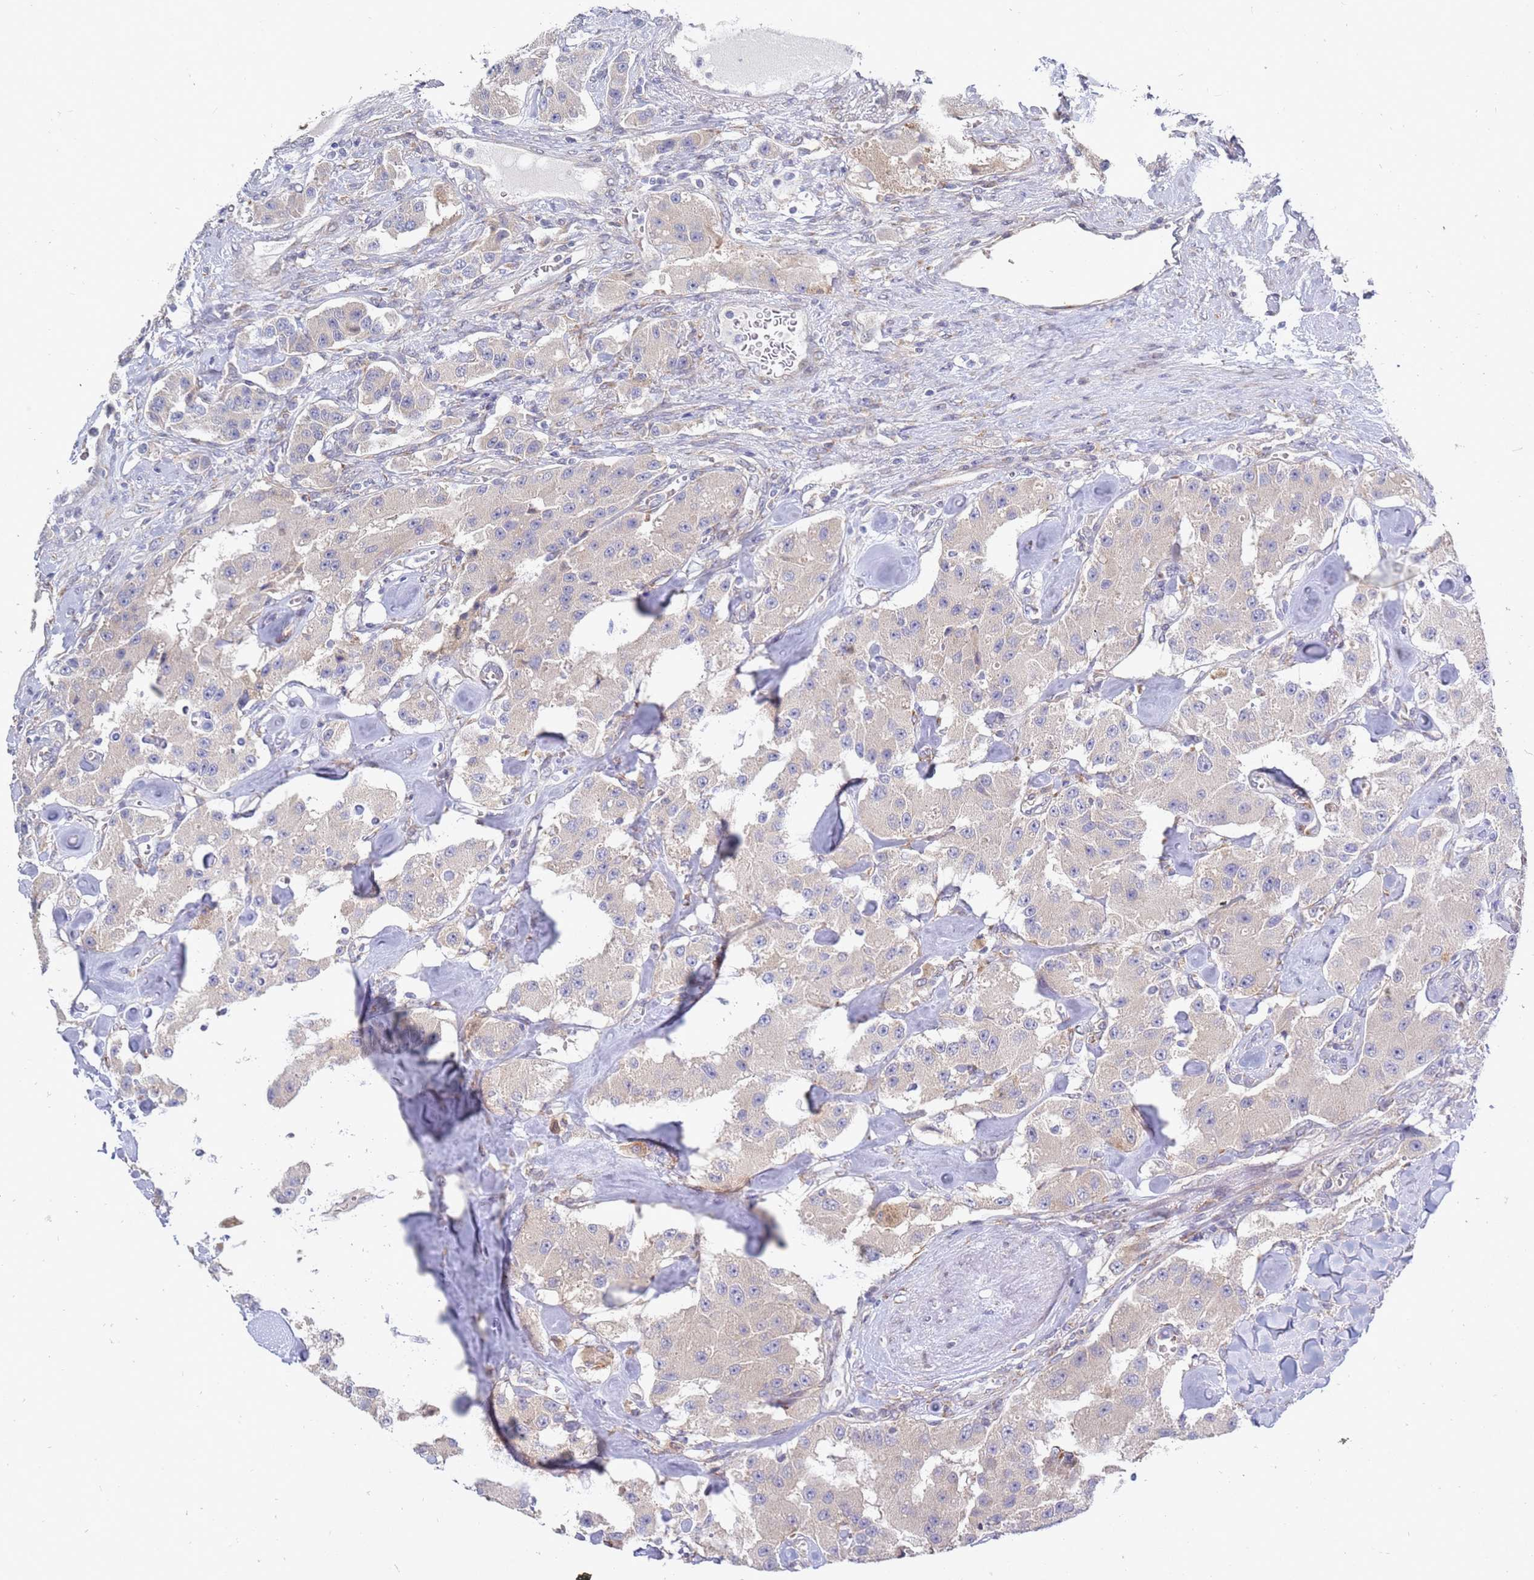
{"staining": {"intensity": "negative", "quantity": "none", "location": "none"}, "tissue": "carcinoid", "cell_type": "Tumor cells", "image_type": "cancer", "snomed": [{"axis": "morphology", "description": "Carcinoid, malignant, NOS"}, {"axis": "topography", "description": "Pancreas"}], "caption": "The micrograph reveals no staining of tumor cells in carcinoid (malignant).", "gene": "VRK2", "patient": {"sex": "male", "age": 41}}